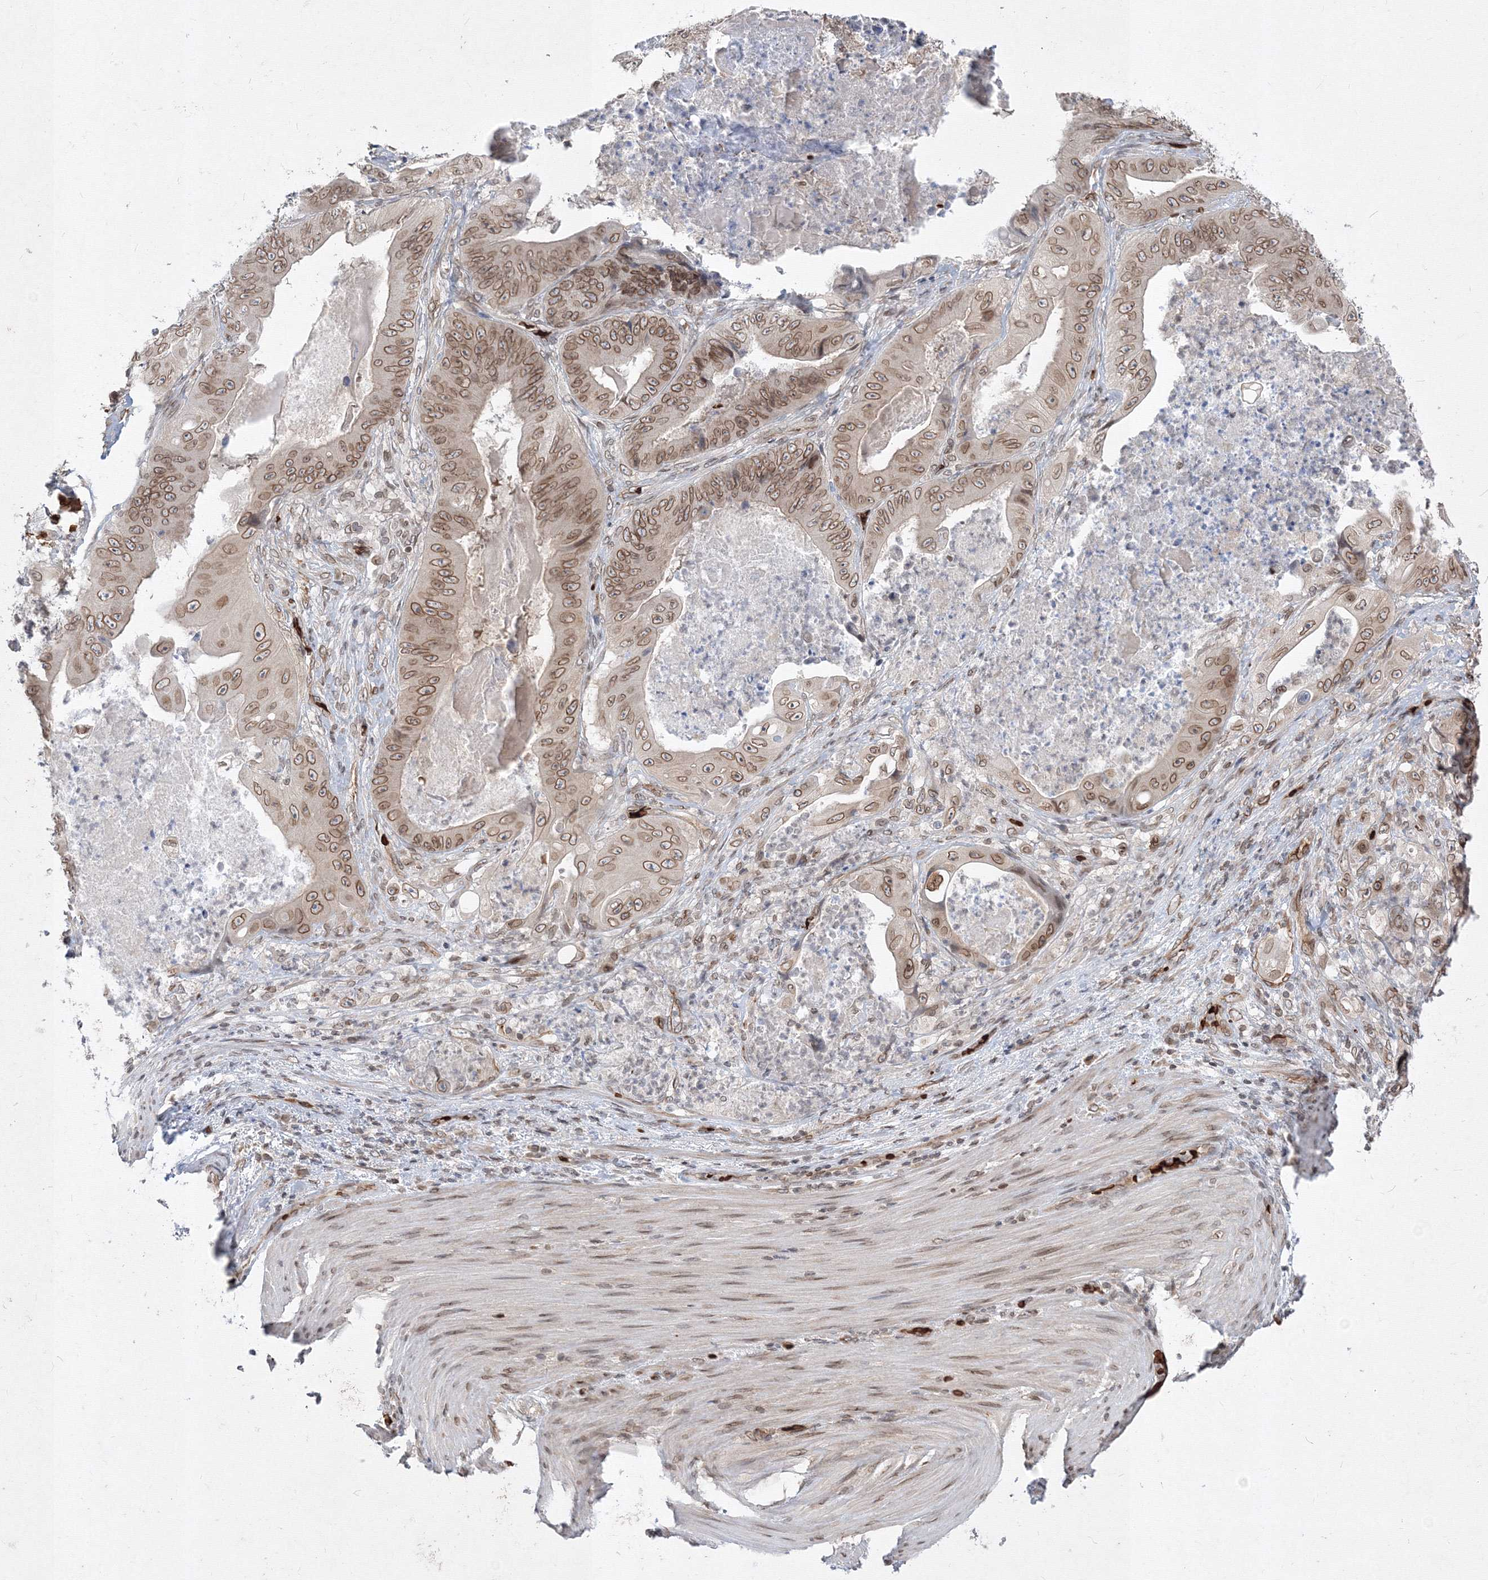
{"staining": {"intensity": "moderate", "quantity": ">75%", "location": "cytoplasmic/membranous,nuclear"}, "tissue": "stomach cancer", "cell_type": "Tumor cells", "image_type": "cancer", "snomed": [{"axis": "morphology", "description": "Adenocarcinoma, NOS"}, {"axis": "topography", "description": "Stomach"}], "caption": "Tumor cells show medium levels of moderate cytoplasmic/membranous and nuclear positivity in approximately >75% of cells in human adenocarcinoma (stomach).", "gene": "DNAJB2", "patient": {"sex": "female", "age": 73}}